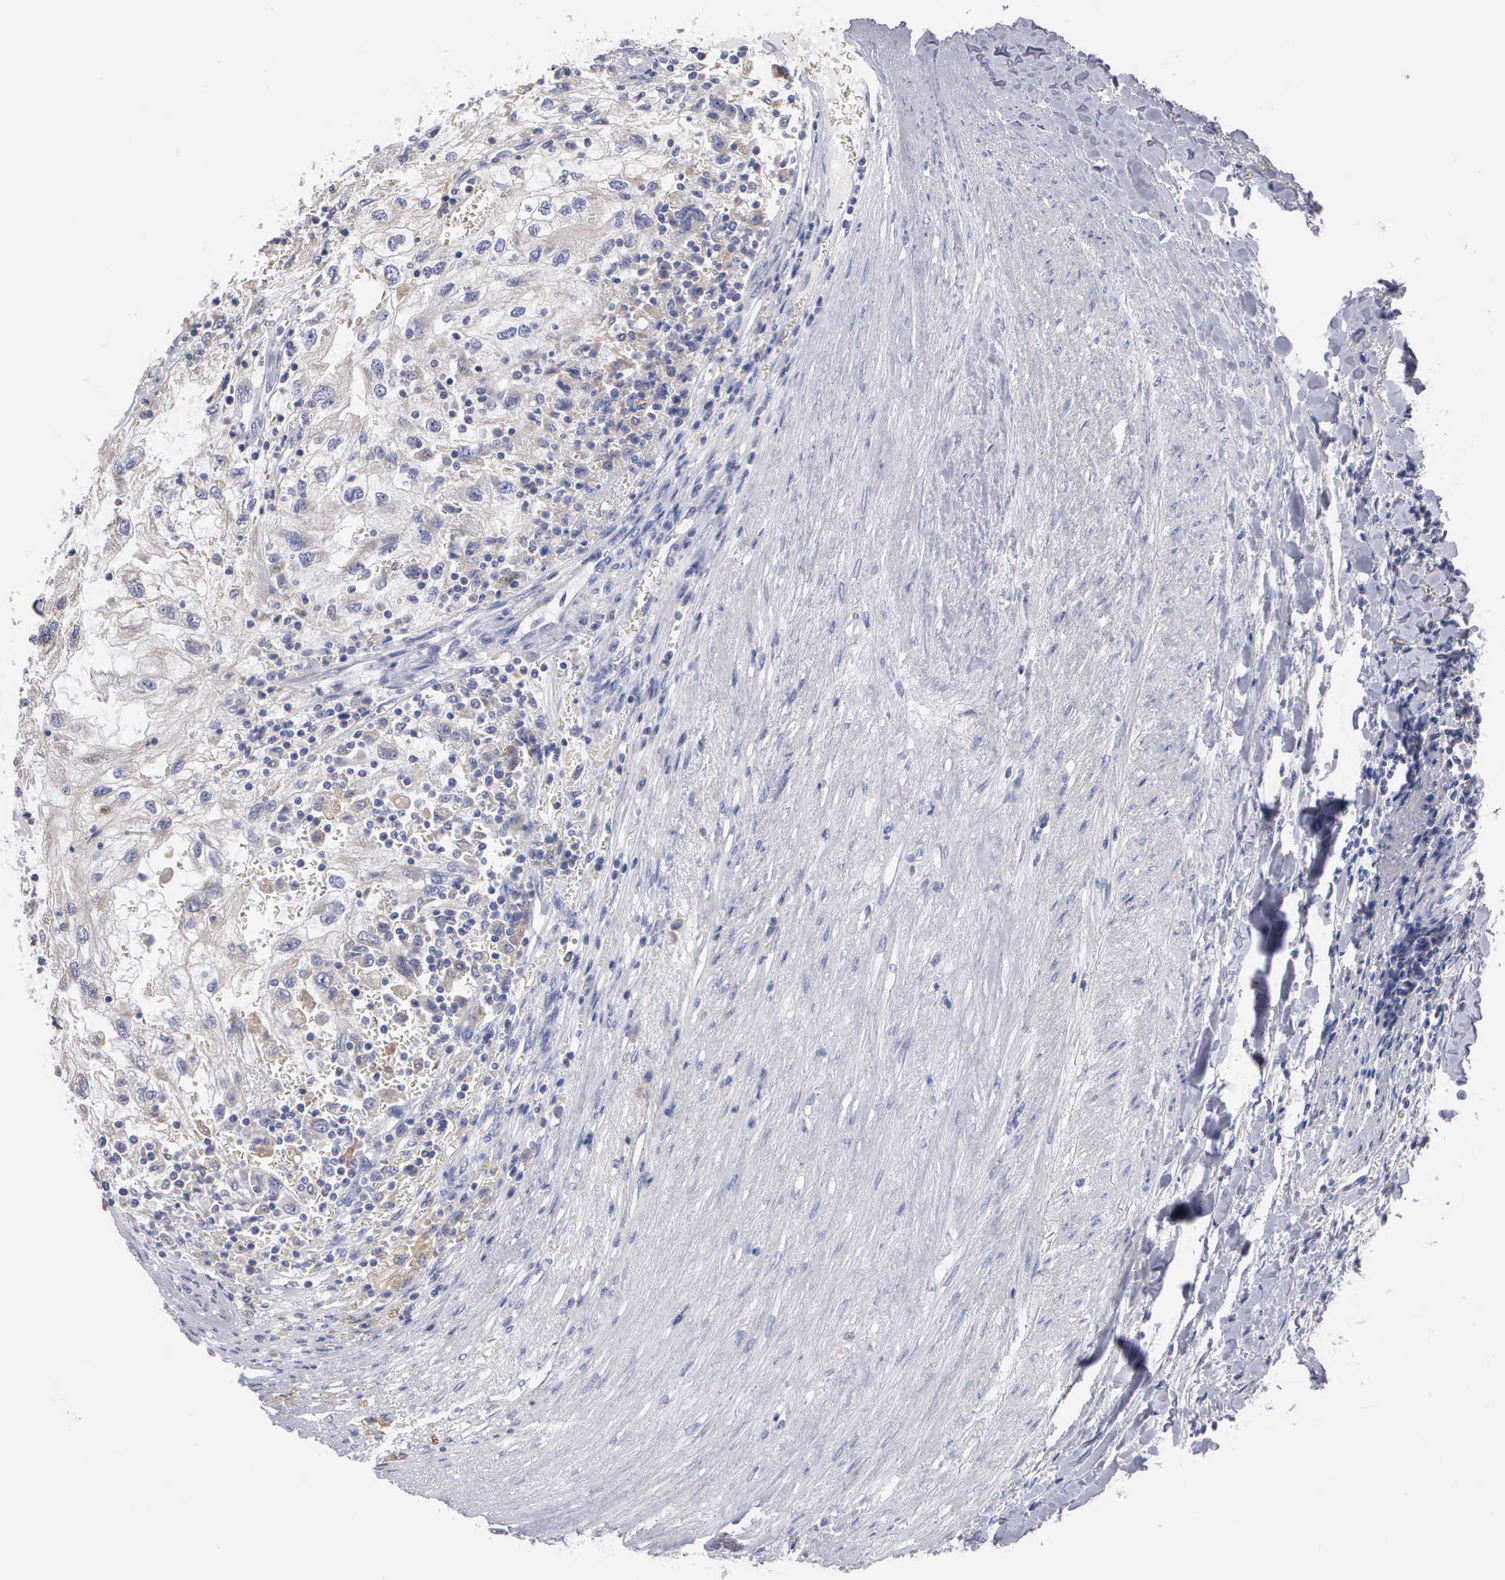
{"staining": {"intensity": "negative", "quantity": "none", "location": "none"}, "tissue": "renal cancer", "cell_type": "Tumor cells", "image_type": "cancer", "snomed": [{"axis": "morphology", "description": "Normal tissue, NOS"}, {"axis": "morphology", "description": "Adenocarcinoma, NOS"}, {"axis": "topography", "description": "Kidney"}], "caption": "A micrograph of human renal cancer is negative for staining in tumor cells.", "gene": "PTGS2", "patient": {"sex": "male", "age": 71}}